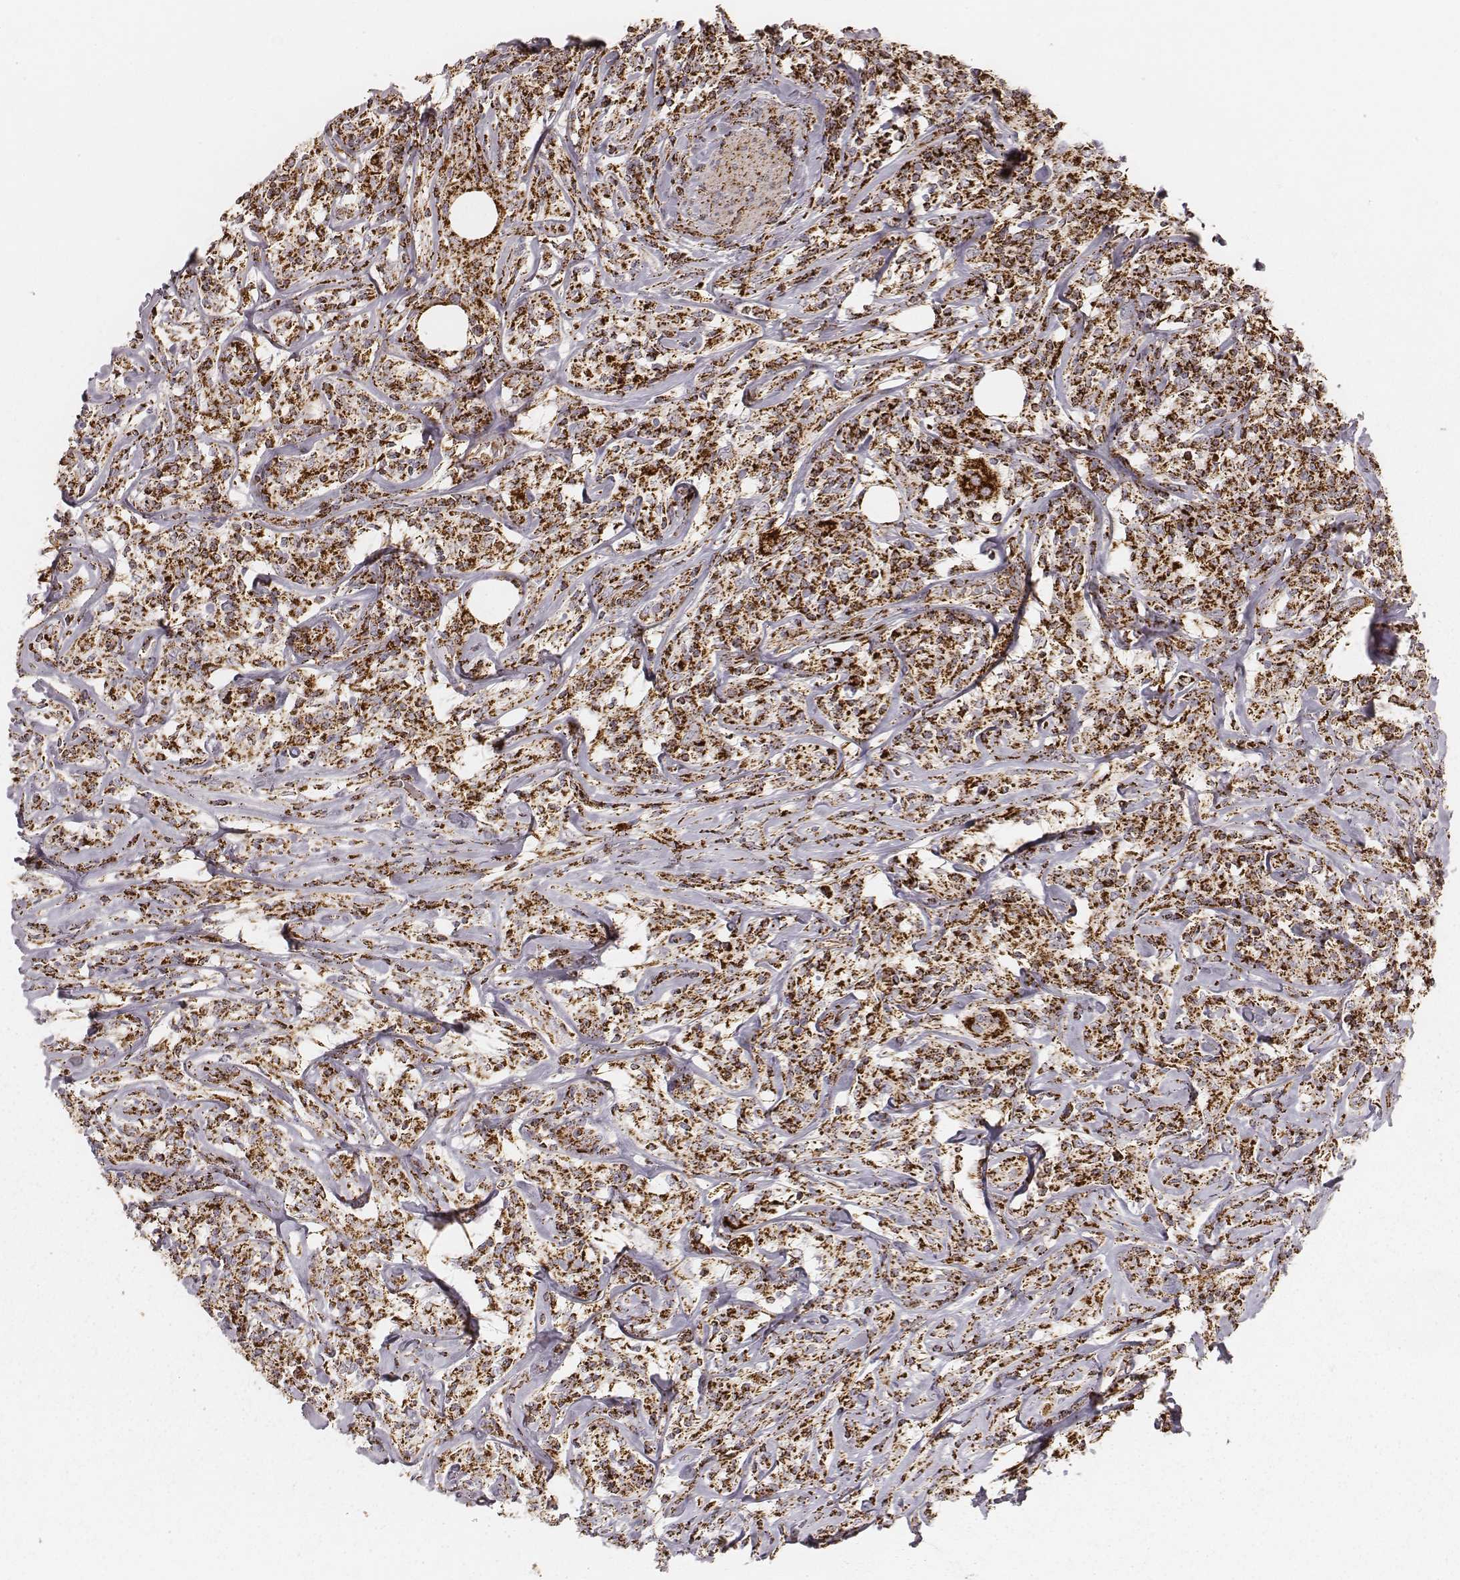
{"staining": {"intensity": "strong", "quantity": ">75%", "location": "cytoplasmic/membranous"}, "tissue": "lymphoma", "cell_type": "Tumor cells", "image_type": "cancer", "snomed": [{"axis": "morphology", "description": "Malignant lymphoma, non-Hodgkin's type, High grade"}, {"axis": "topography", "description": "Lymph node"}], "caption": "An IHC photomicrograph of tumor tissue is shown. Protein staining in brown labels strong cytoplasmic/membranous positivity in malignant lymphoma, non-Hodgkin's type (high-grade) within tumor cells. The staining is performed using DAB brown chromogen to label protein expression. The nuclei are counter-stained blue using hematoxylin.", "gene": "CS", "patient": {"sex": "female", "age": 84}}